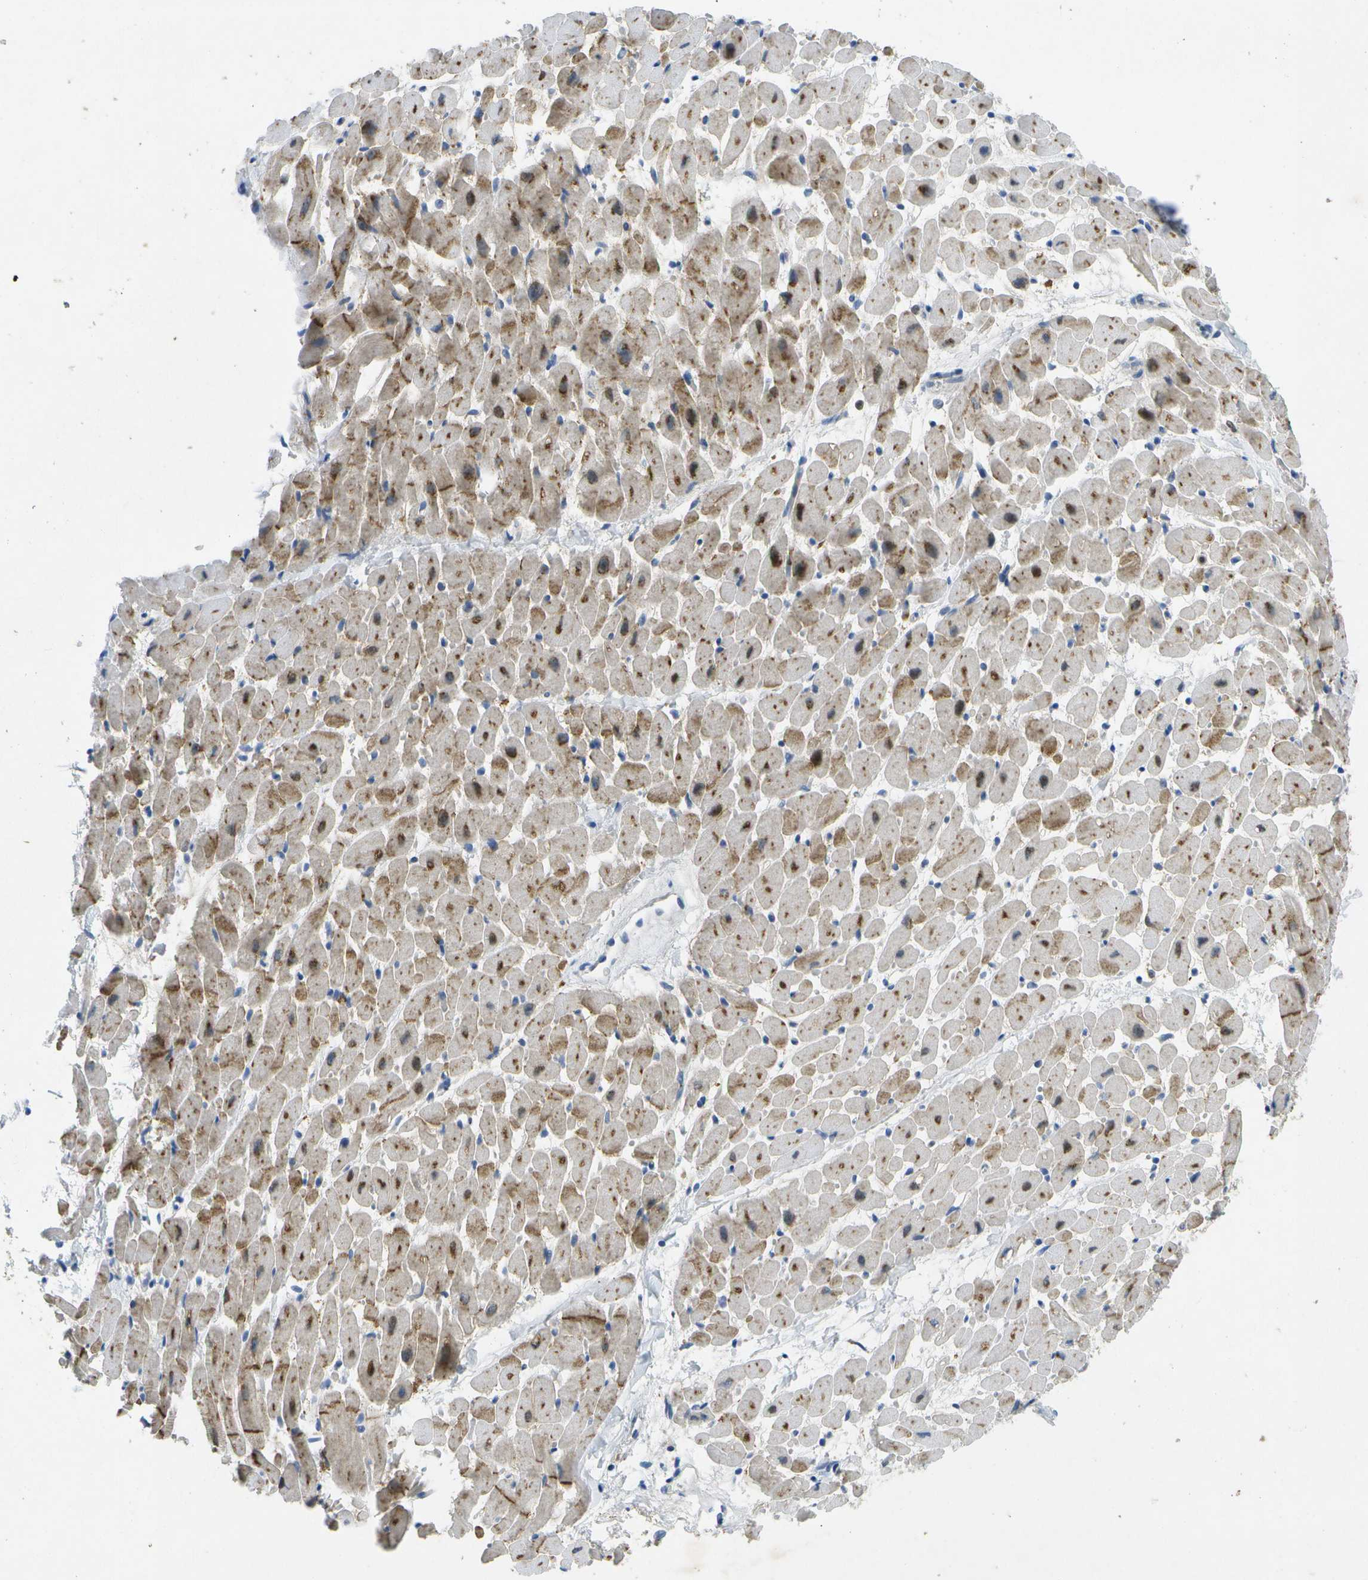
{"staining": {"intensity": "moderate", "quantity": "25%-75%", "location": "cytoplasmic/membranous"}, "tissue": "heart muscle", "cell_type": "Cardiomyocytes", "image_type": "normal", "snomed": [{"axis": "morphology", "description": "Normal tissue, NOS"}, {"axis": "topography", "description": "Heart"}], "caption": "Human heart muscle stained for a protein (brown) shows moderate cytoplasmic/membranous positive staining in about 25%-75% of cardiomyocytes.", "gene": "LIPG", "patient": {"sex": "male", "age": 45}}